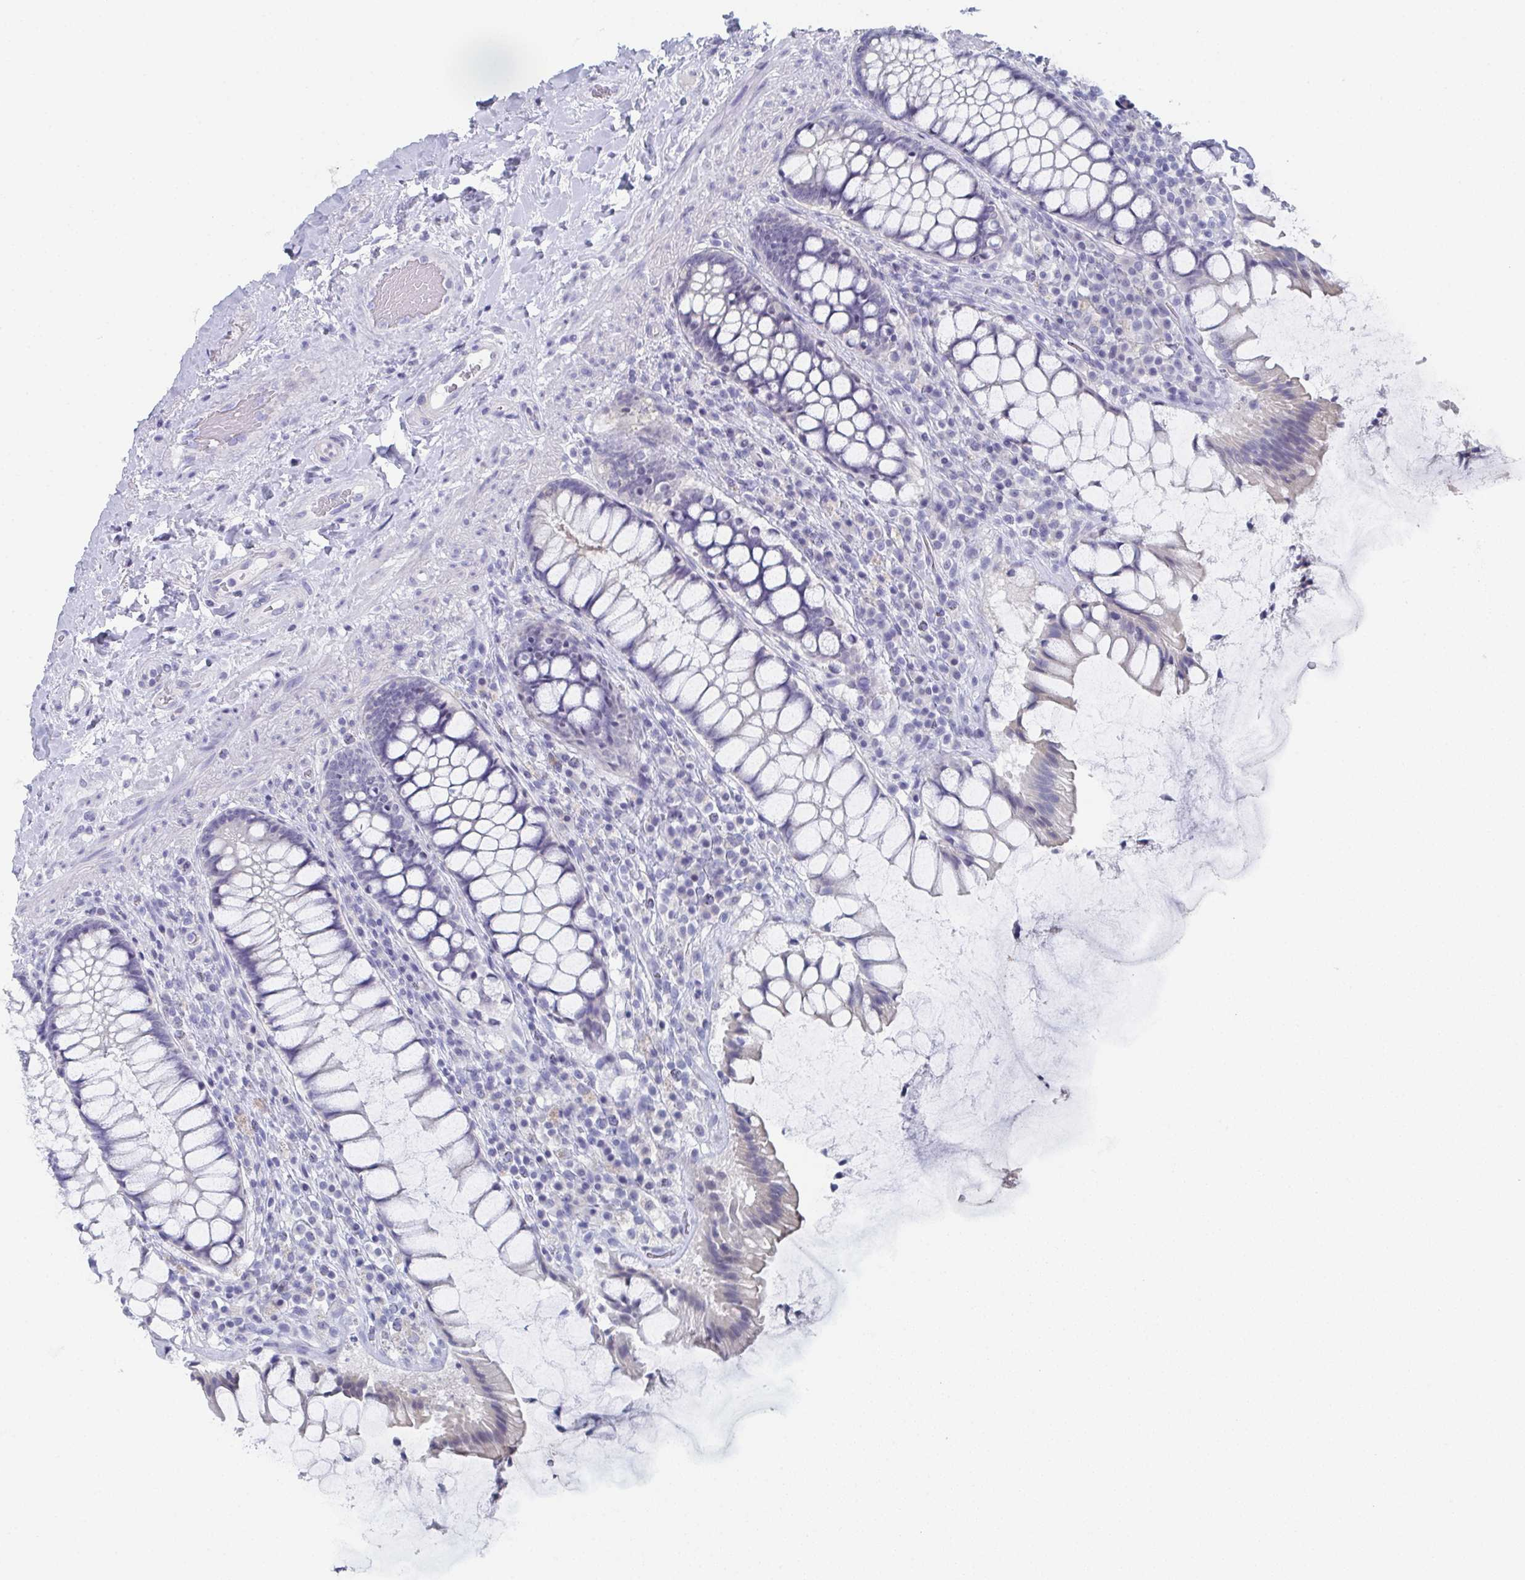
{"staining": {"intensity": "negative", "quantity": "none", "location": "none"}, "tissue": "rectum", "cell_type": "Glandular cells", "image_type": "normal", "snomed": [{"axis": "morphology", "description": "Normal tissue, NOS"}, {"axis": "topography", "description": "Rectum"}], "caption": "Immunohistochemistry photomicrograph of unremarkable rectum stained for a protein (brown), which shows no positivity in glandular cells.", "gene": "DYDC2", "patient": {"sex": "female", "age": 58}}